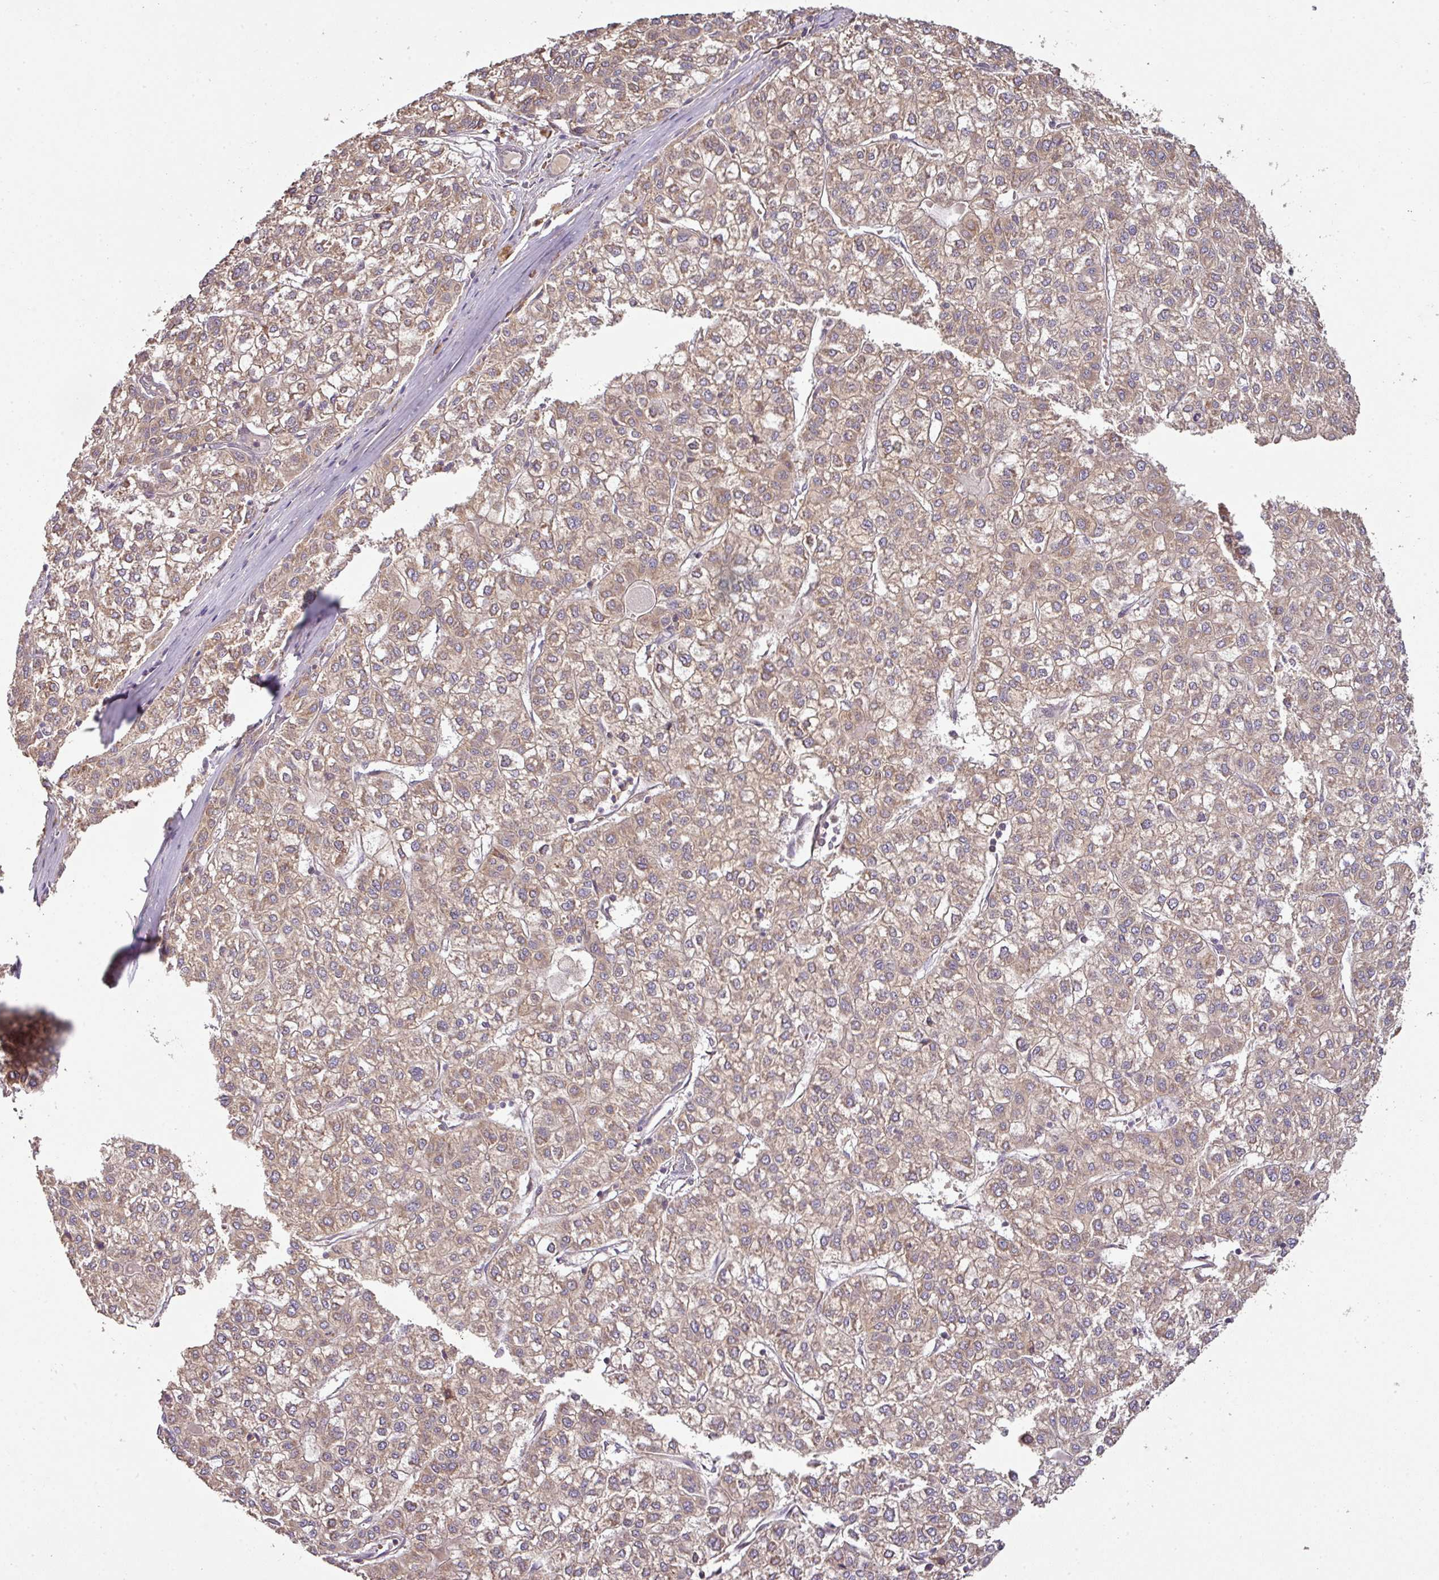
{"staining": {"intensity": "weak", "quantity": ">75%", "location": "cytoplasmic/membranous"}, "tissue": "liver cancer", "cell_type": "Tumor cells", "image_type": "cancer", "snomed": [{"axis": "morphology", "description": "Carcinoma, Hepatocellular, NOS"}, {"axis": "topography", "description": "Liver"}], "caption": "Liver hepatocellular carcinoma tissue displays weak cytoplasmic/membranous staining in approximately >75% of tumor cells, visualized by immunohistochemistry. (DAB (3,3'-diaminobenzidine) = brown stain, brightfield microscopy at high magnification).", "gene": "SPCS3", "patient": {"sex": "female", "age": 43}}